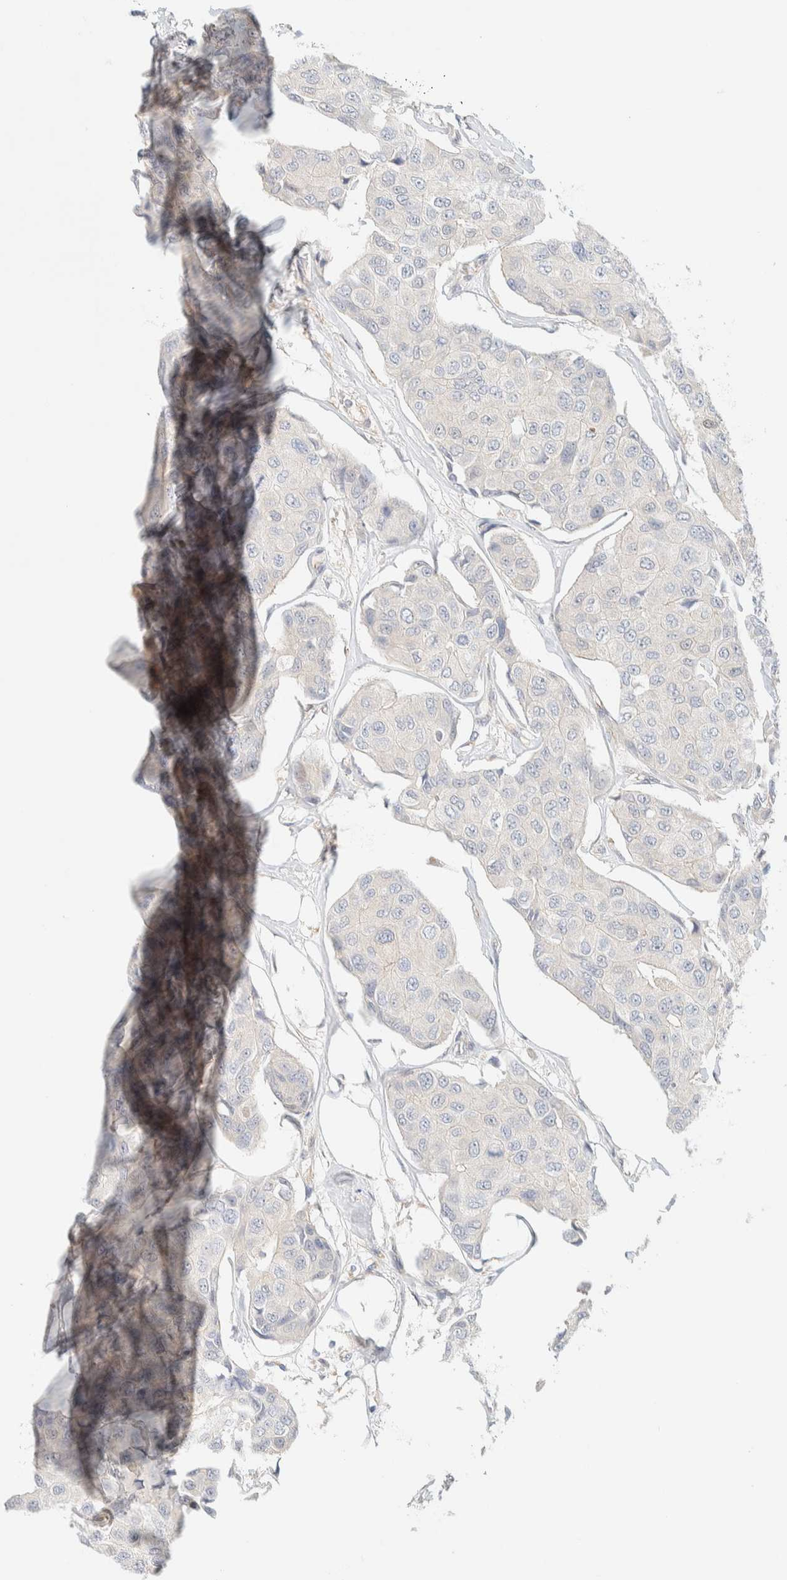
{"staining": {"intensity": "negative", "quantity": "none", "location": "none"}, "tissue": "breast cancer", "cell_type": "Tumor cells", "image_type": "cancer", "snomed": [{"axis": "morphology", "description": "Duct carcinoma"}, {"axis": "topography", "description": "Breast"}], "caption": "Tumor cells are negative for protein expression in human breast infiltrating ductal carcinoma.", "gene": "FAT1", "patient": {"sex": "female", "age": 80}}